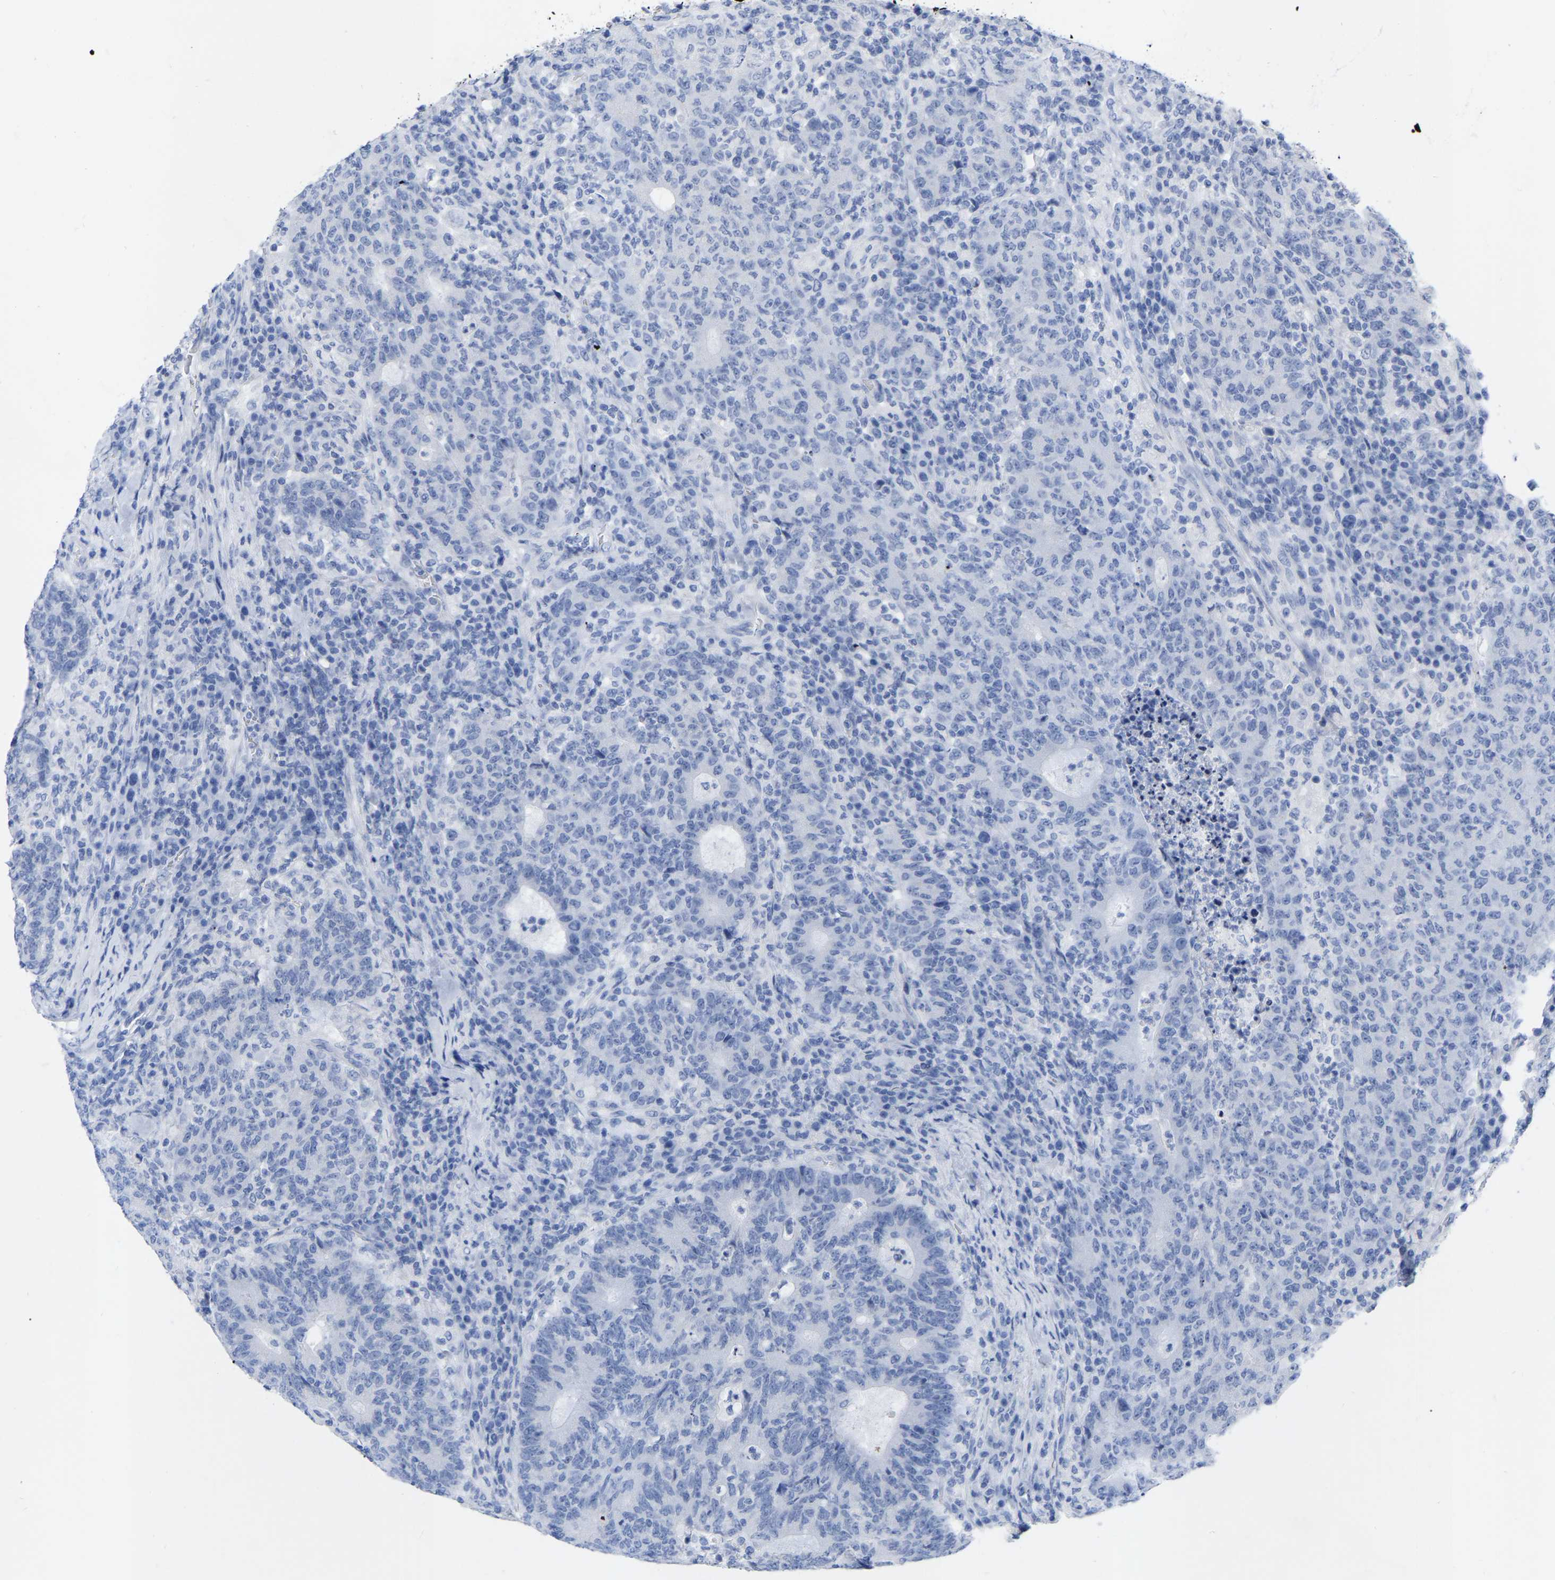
{"staining": {"intensity": "negative", "quantity": "none", "location": "none"}, "tissue": "colorectal cancer", "cell_type": "Tumor cells", "image_type": "cancer", "snomed": [{"axis": "morphology", "description": "Adenocarcinoma, NOS"}, {"axis": "topography", "description": "Colon"}], "caption": "This is an immunohistochemistry photomicrograph of human colorectal cancer. There is no staining in tumor cells.", "gene": "ZNF629", "patient": {"sex": "female", "age": 75}}